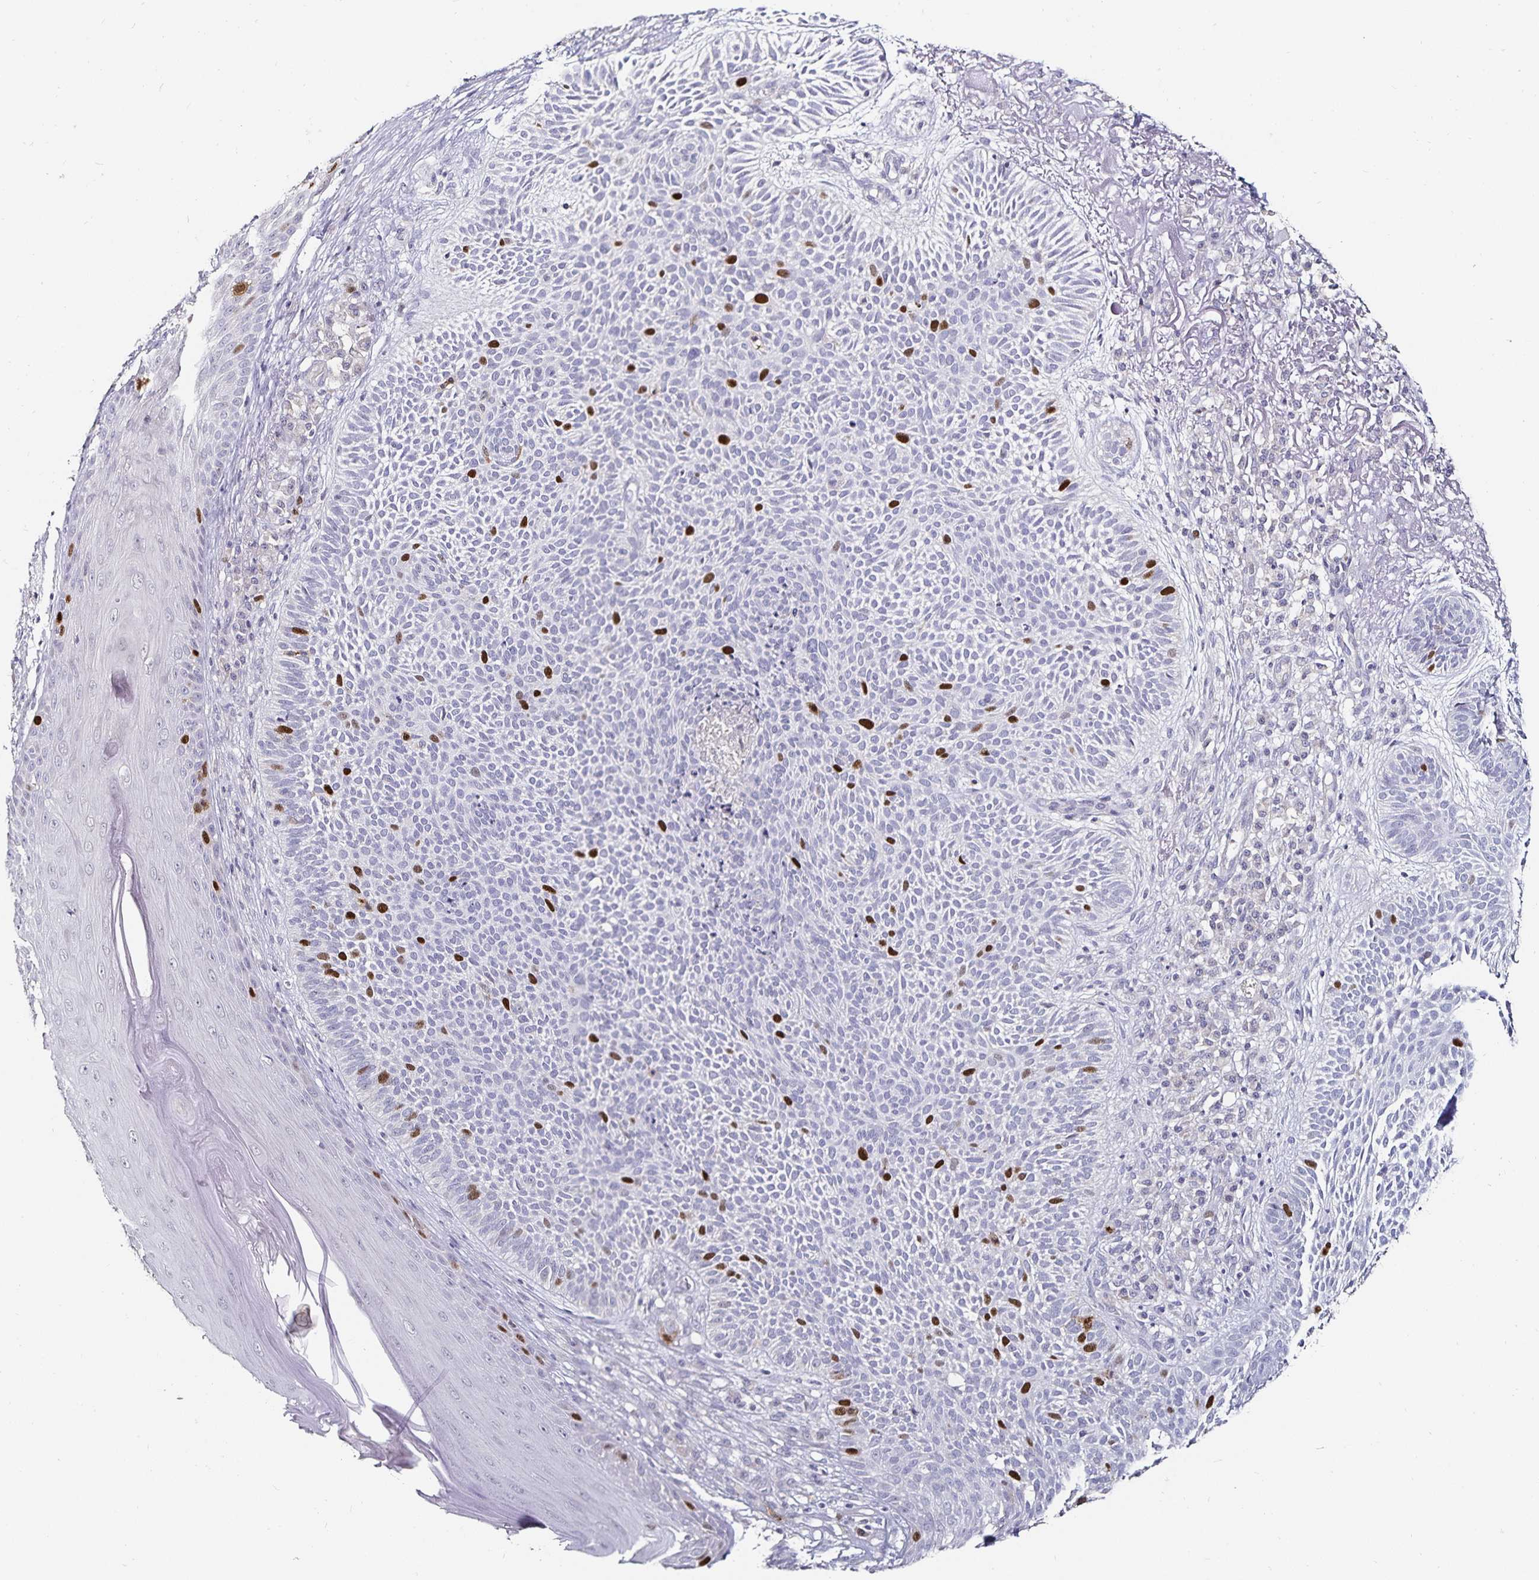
{"staining": {"intensity": "strong", "quantity": "<25%", "location": "nuclear"}, "tissue": "skin cancer", "cell_type": "Tumor cells", "image_type": "cancer", "snomed": [{"axis": "morphology", "description": "Basal cell carcinoma"}, {"axis": "topography", "description": "Skin"}, {"axis": "topography", "description": "Skin of face"}], "caption": "IHC image of neoplastic tissue: skin basal cell carcinoma stained using IHC demonstrates medium levels of strong protein expression localized specifically in the nuclear of tumor cells, appearing as a nuclear brown color.", "gene": "ANLN", "patient": {"sex": "female", "age": 82}}